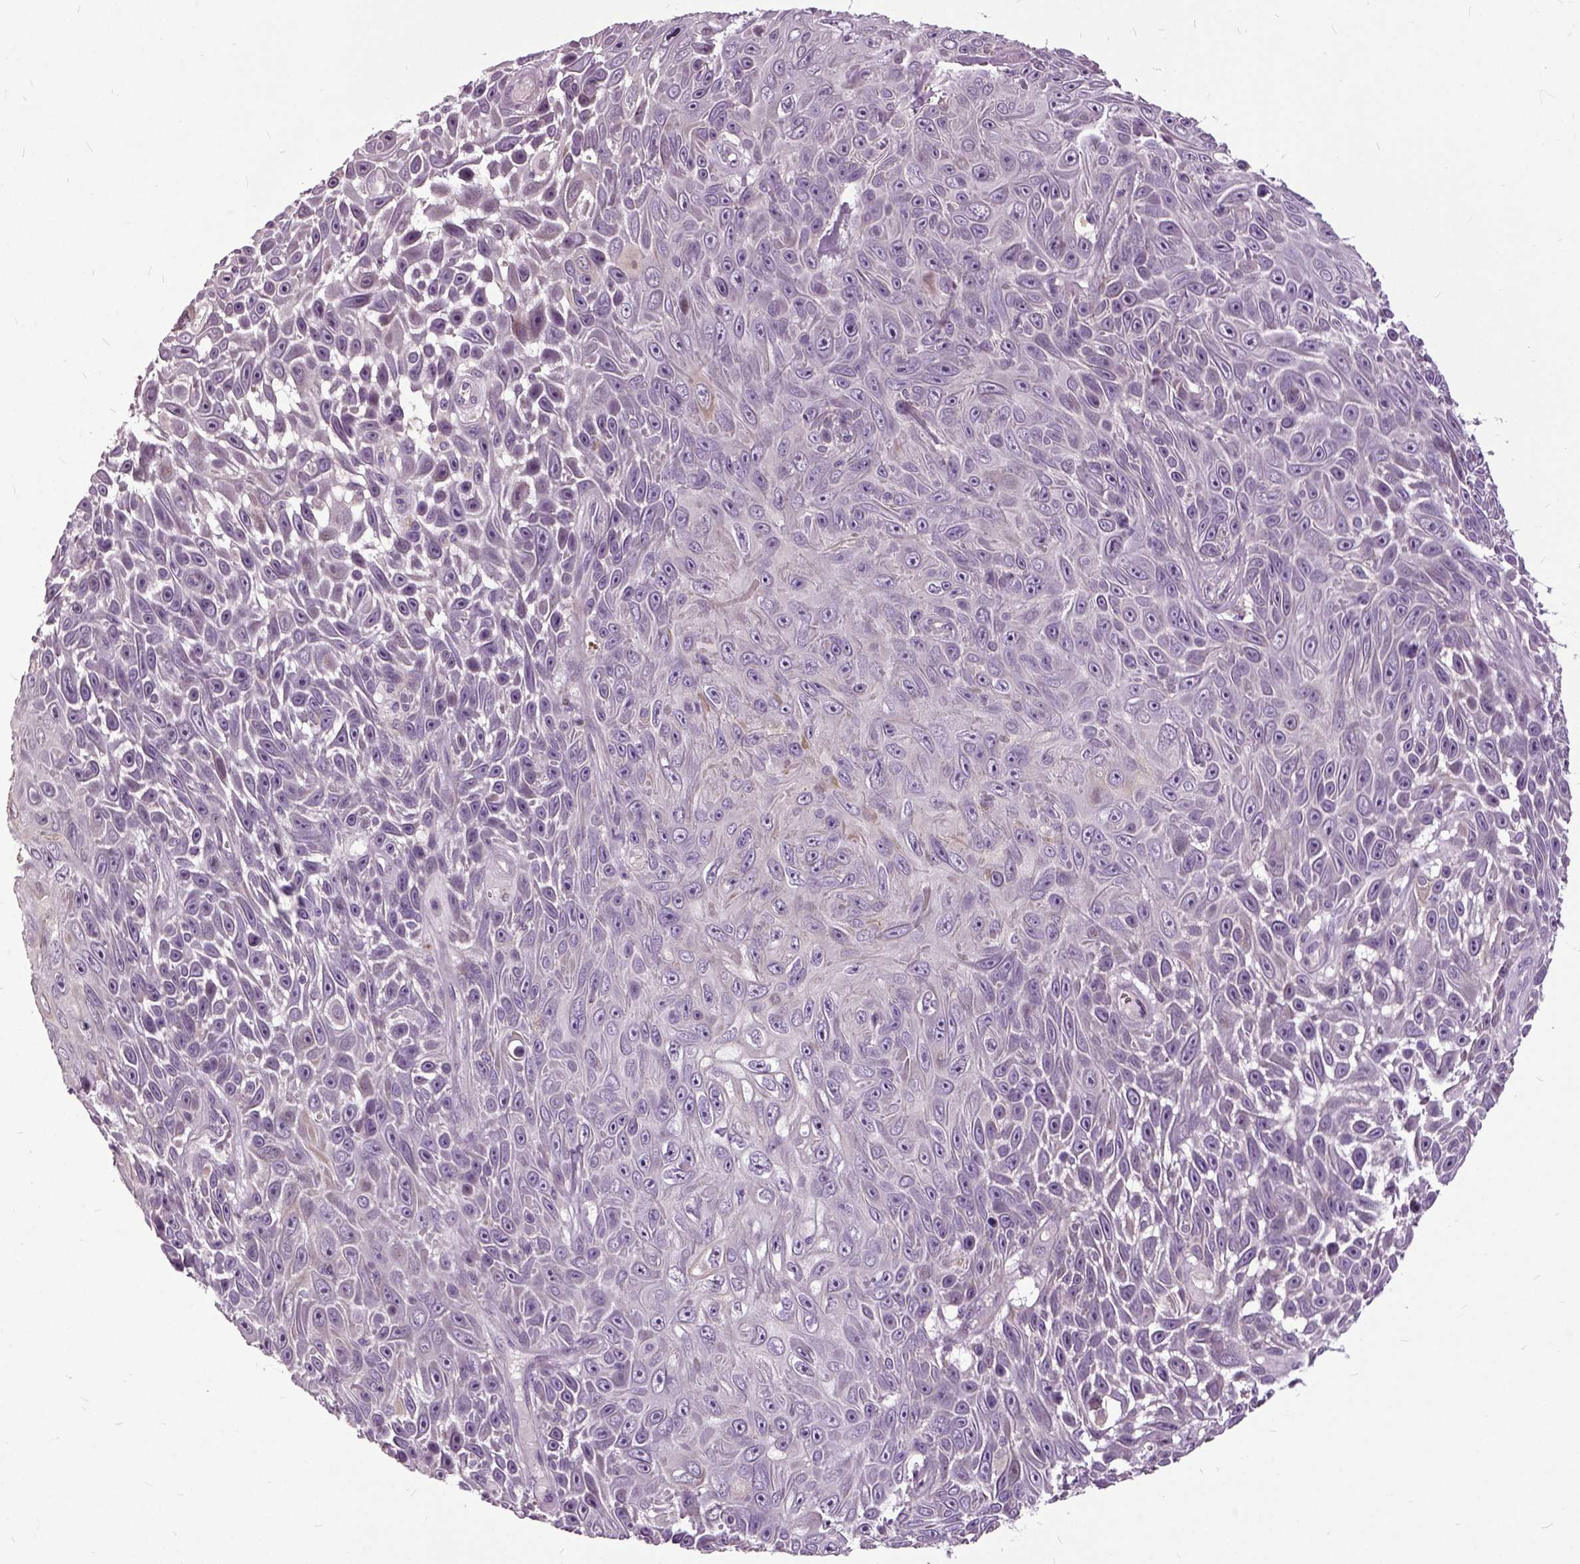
{"staining": {"intensity": "negative", "quantity": "none", "location": "none"}, "tissue": "skin cancer", "cell_type": "Tumor cells", "image_type": "cancer", "snomed": [{"axis": "morphology", "description": "Squamous cell carcinoma, NOS"}, {"axis": "topography", "description": "Skin"}], "caption": "There is no significant positivity in tumor cells of skin cancer (squamous cell carcinoma).", "gene": "ILRUN", "patient": {"sex": "male", "age": 82}}